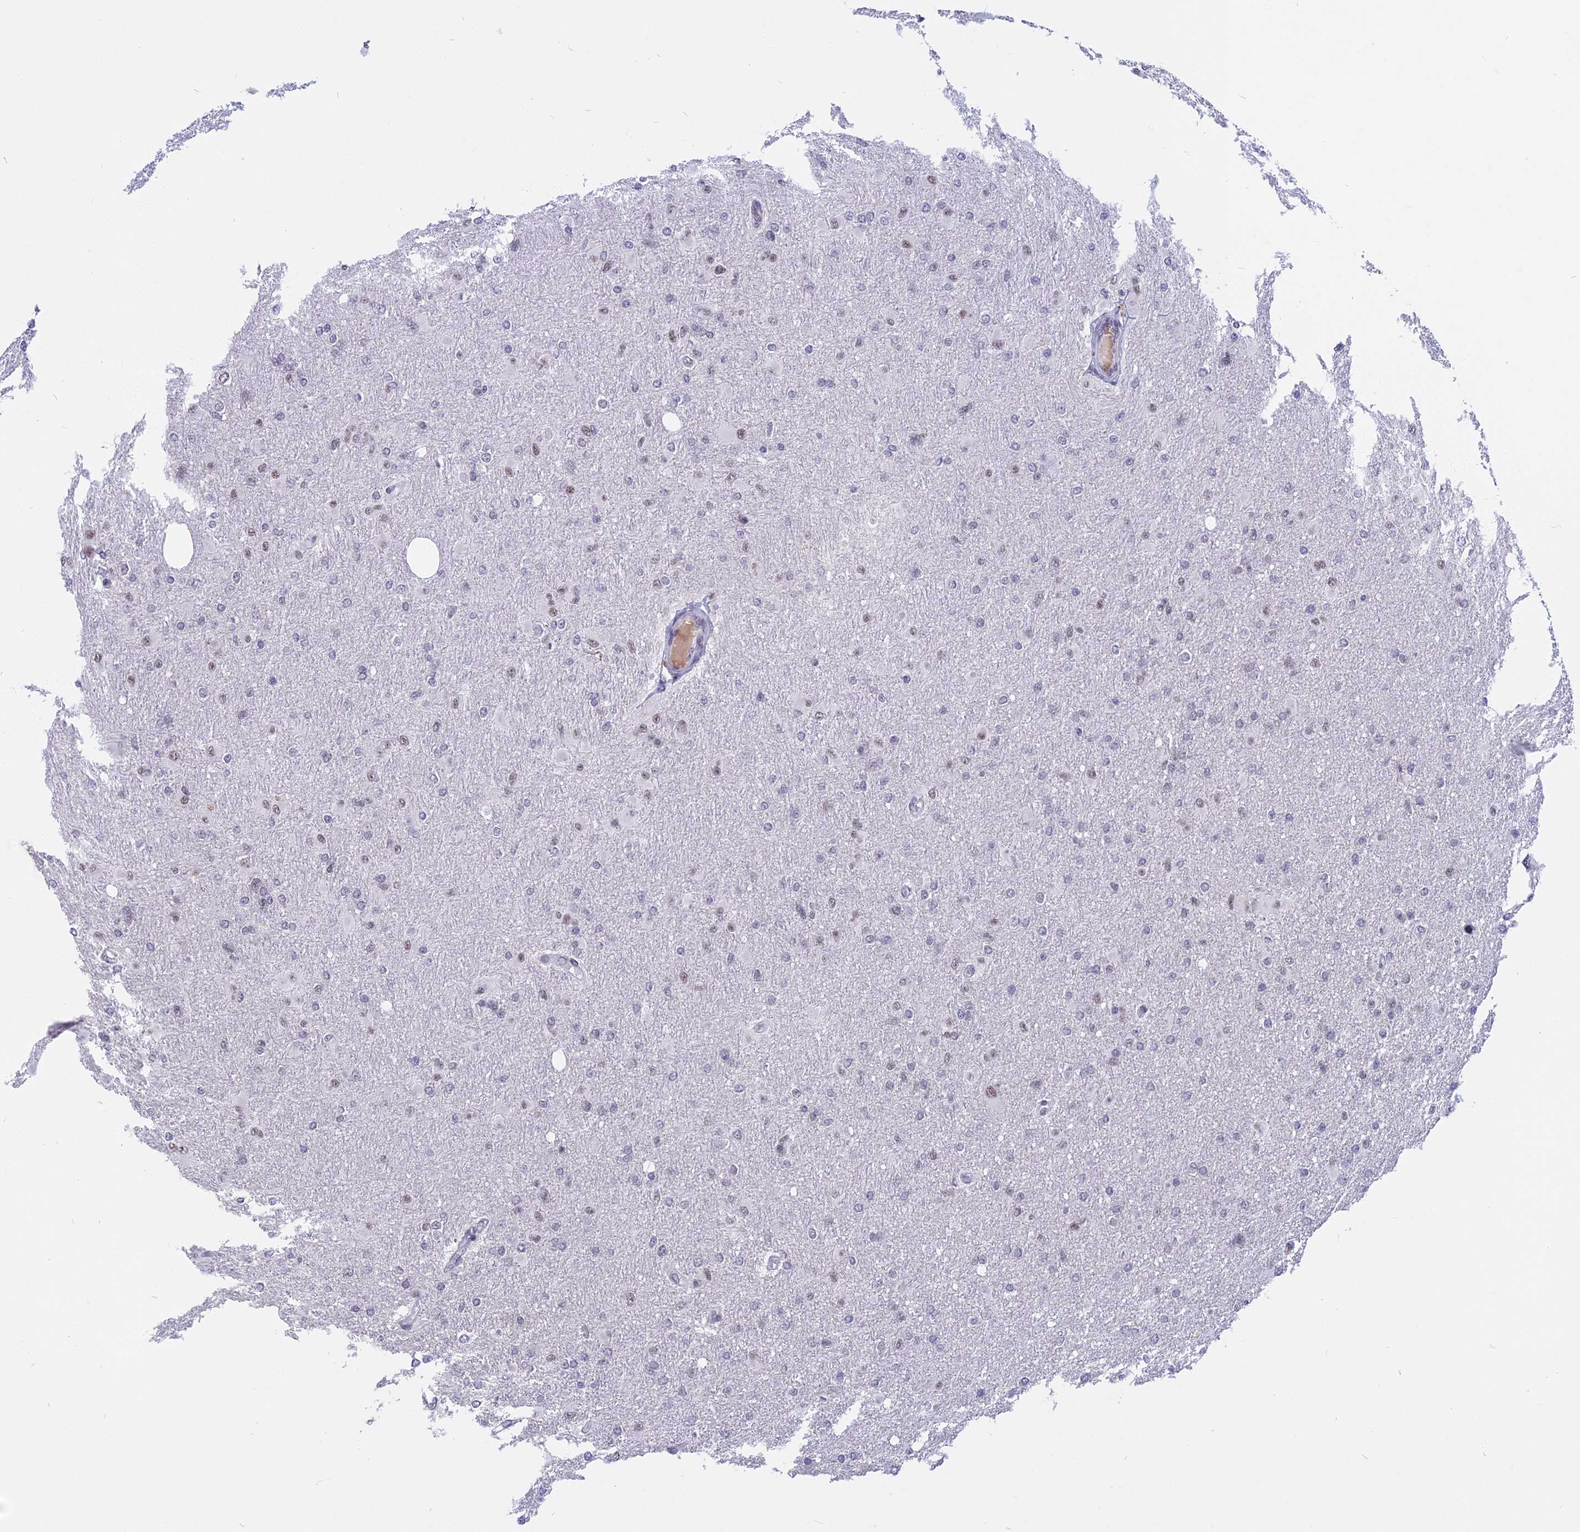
{"staining": {"intensity": "moderate", "quantity": "<25%", "location": "nuclear"}, "tissue": "glioma", "cell_type": "Tumor cells", "image_type": "cancer", "snomed": [{"axis": "morphology", "description": "Glioma, malignant, High grade"}, {"axis": "topography", "description": "Cerebral cortex"}], "caption": "Moderate nuclear positivity is identified in approximately <25% of tumor cells in malignant glioma (high-grade). The staining was performed using DAB to visualize the protein expression in brown, while the nuclei were stained in blue with hematoxylin (Magnification: 20x).", "gene": "CDC7", "patient": {"sex": "female", "age": 36}}